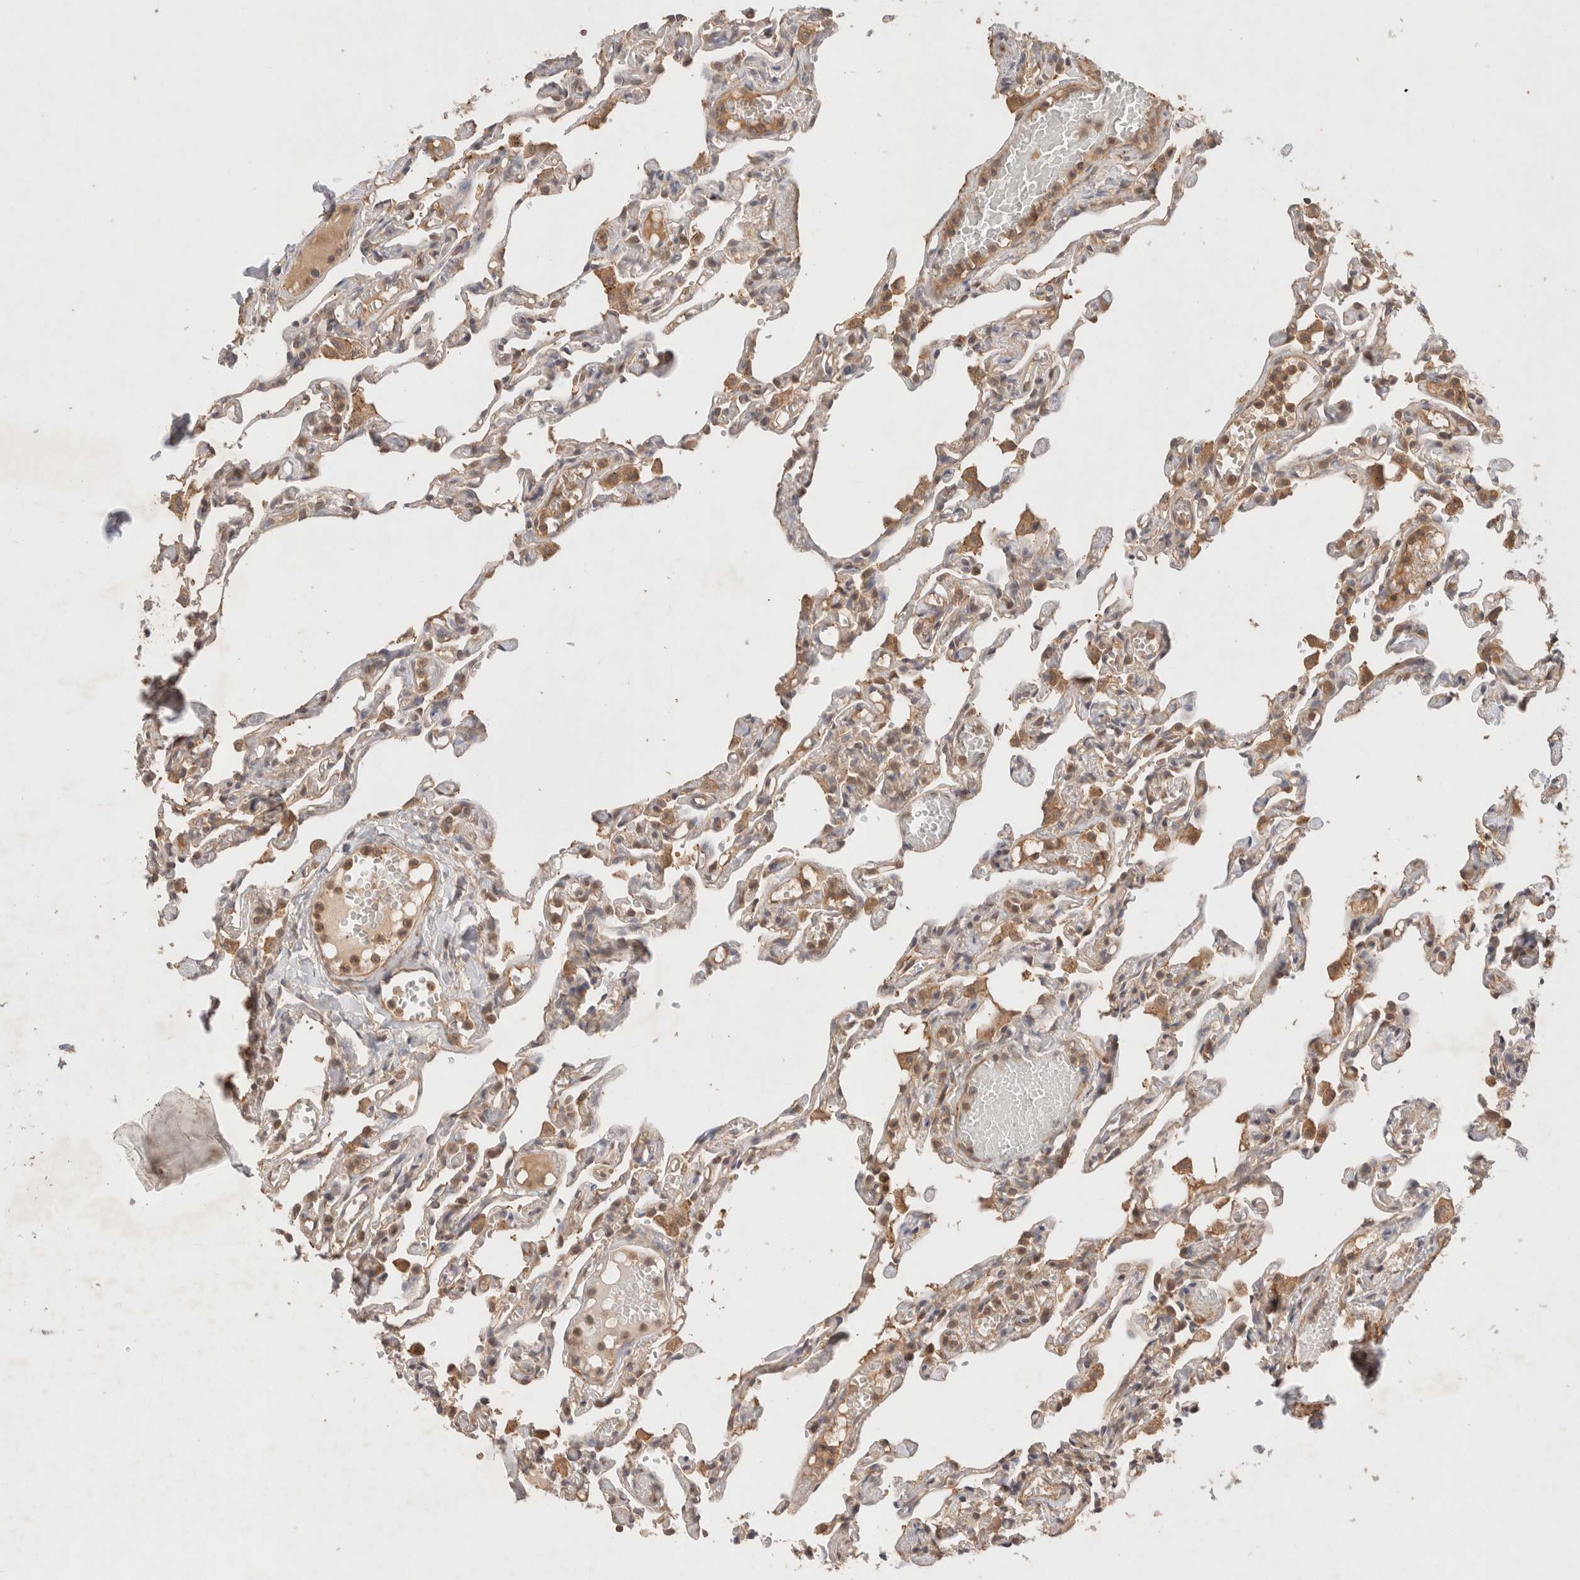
{"staining": {"intensity": "weak", "quantity": "25%-75%", "location": "cytoplasmic/membranous"}, "tissue": "lung", "cell_type": "Alveolar cells", "image_type": "normal", "snomed": [{"axis": "morphology", "description": "Normal tissue, NOS"}, {"axis": "topography", "description": "Lung"}], "caption": "Human lung stained with a brown dye shows weak cytoplasmic/membranous positive staining in about 25%-75% of alveolar cells.", "gene": "CARNMT1", "patient": {"sex": "male", "age": 21}}